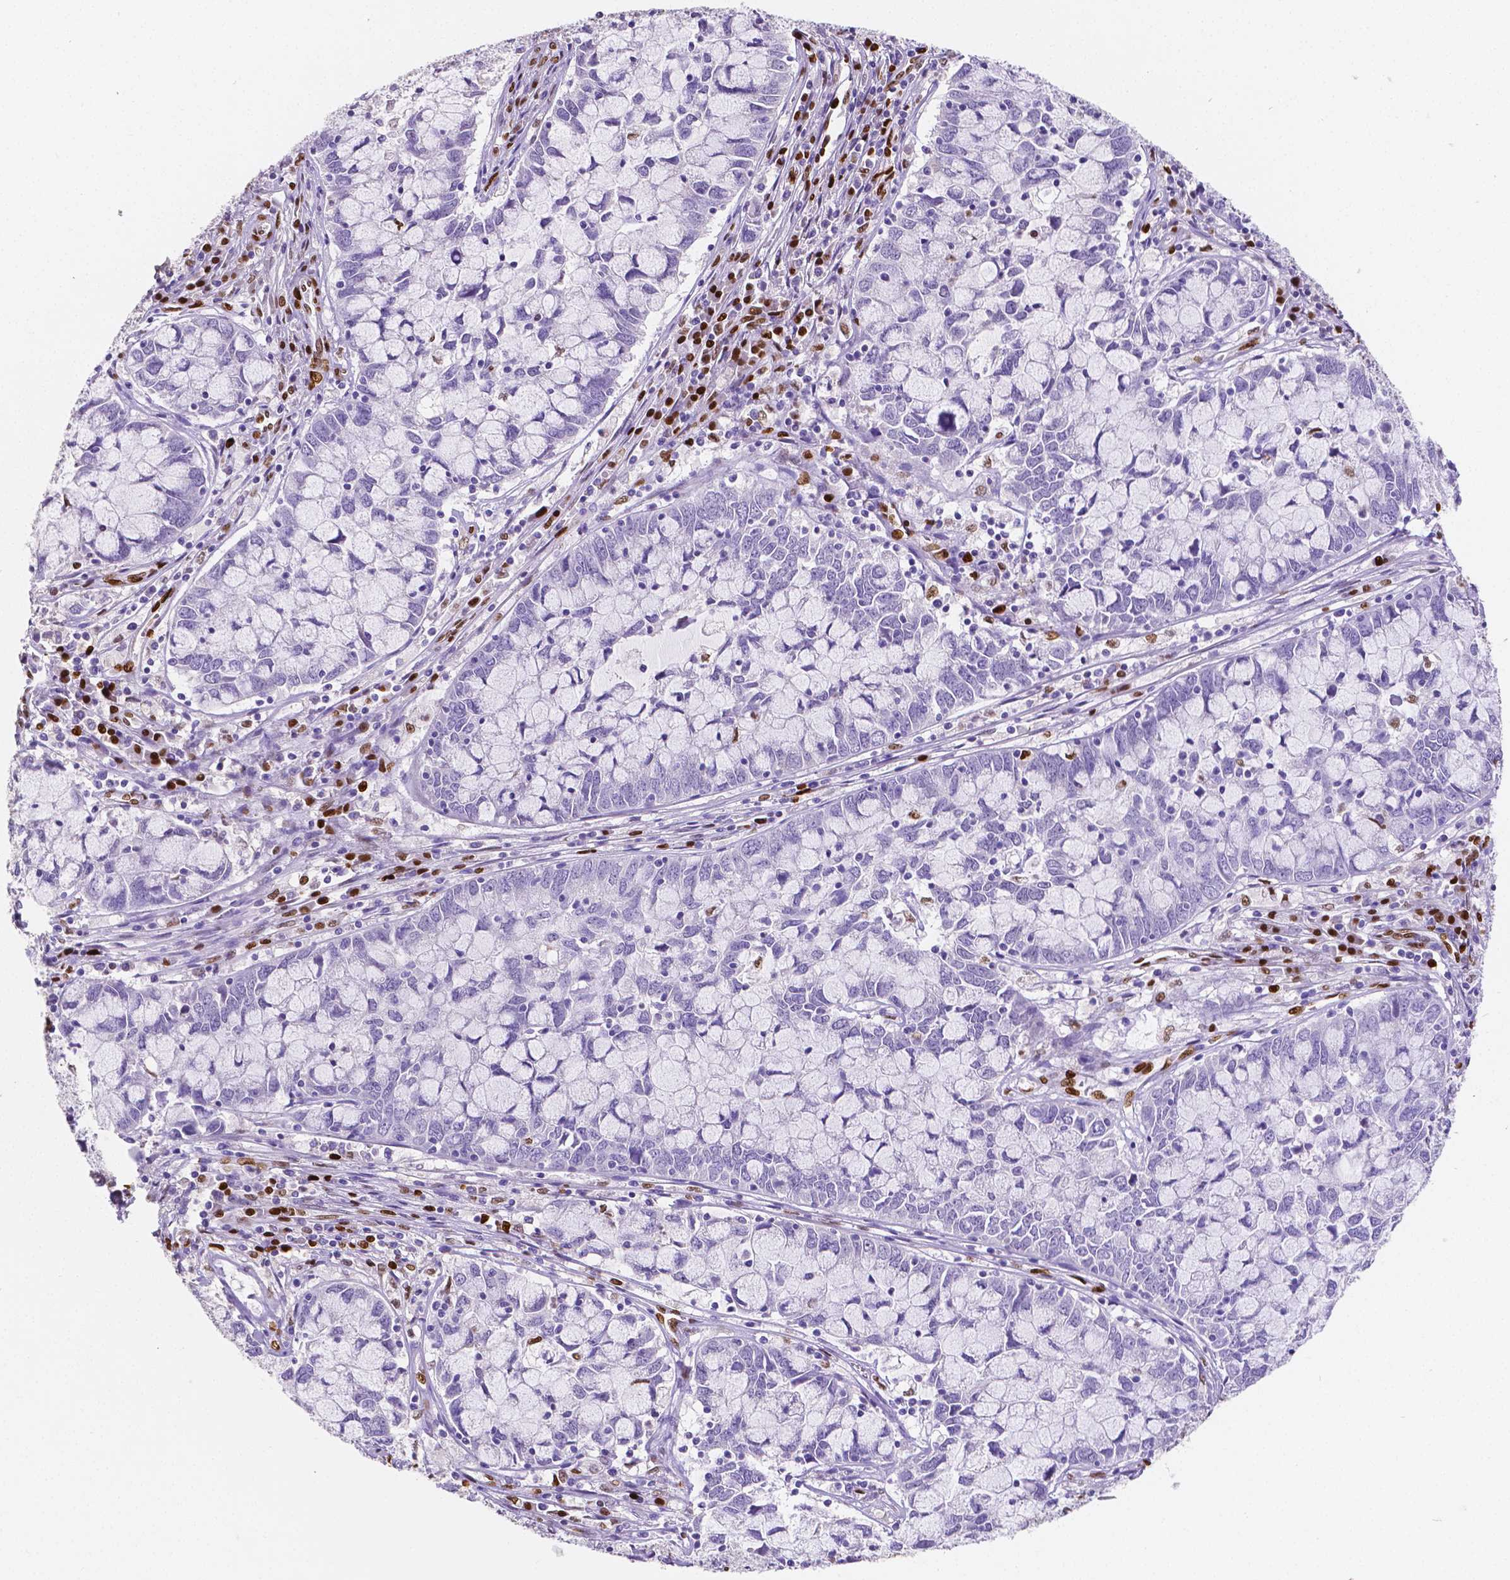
{"staining": {"intensity": "negative", "quantity": "none", "location": "none"}, "tissue": "cervical cancer", "cell_type": "Tumor cells", "image_type": "cancer", "snomed": [{"axis": "morphology", "description": "Adenocarcinoma, NOS"}, {"axis": "topography", "description": "Cervix"}], "caption": "The micrograph exhibits no staining of tumor cells in cervical cancer (adenocarcinoma).", "gene": "MEF2C", "patient": {"sex": "female", "age": 40}}